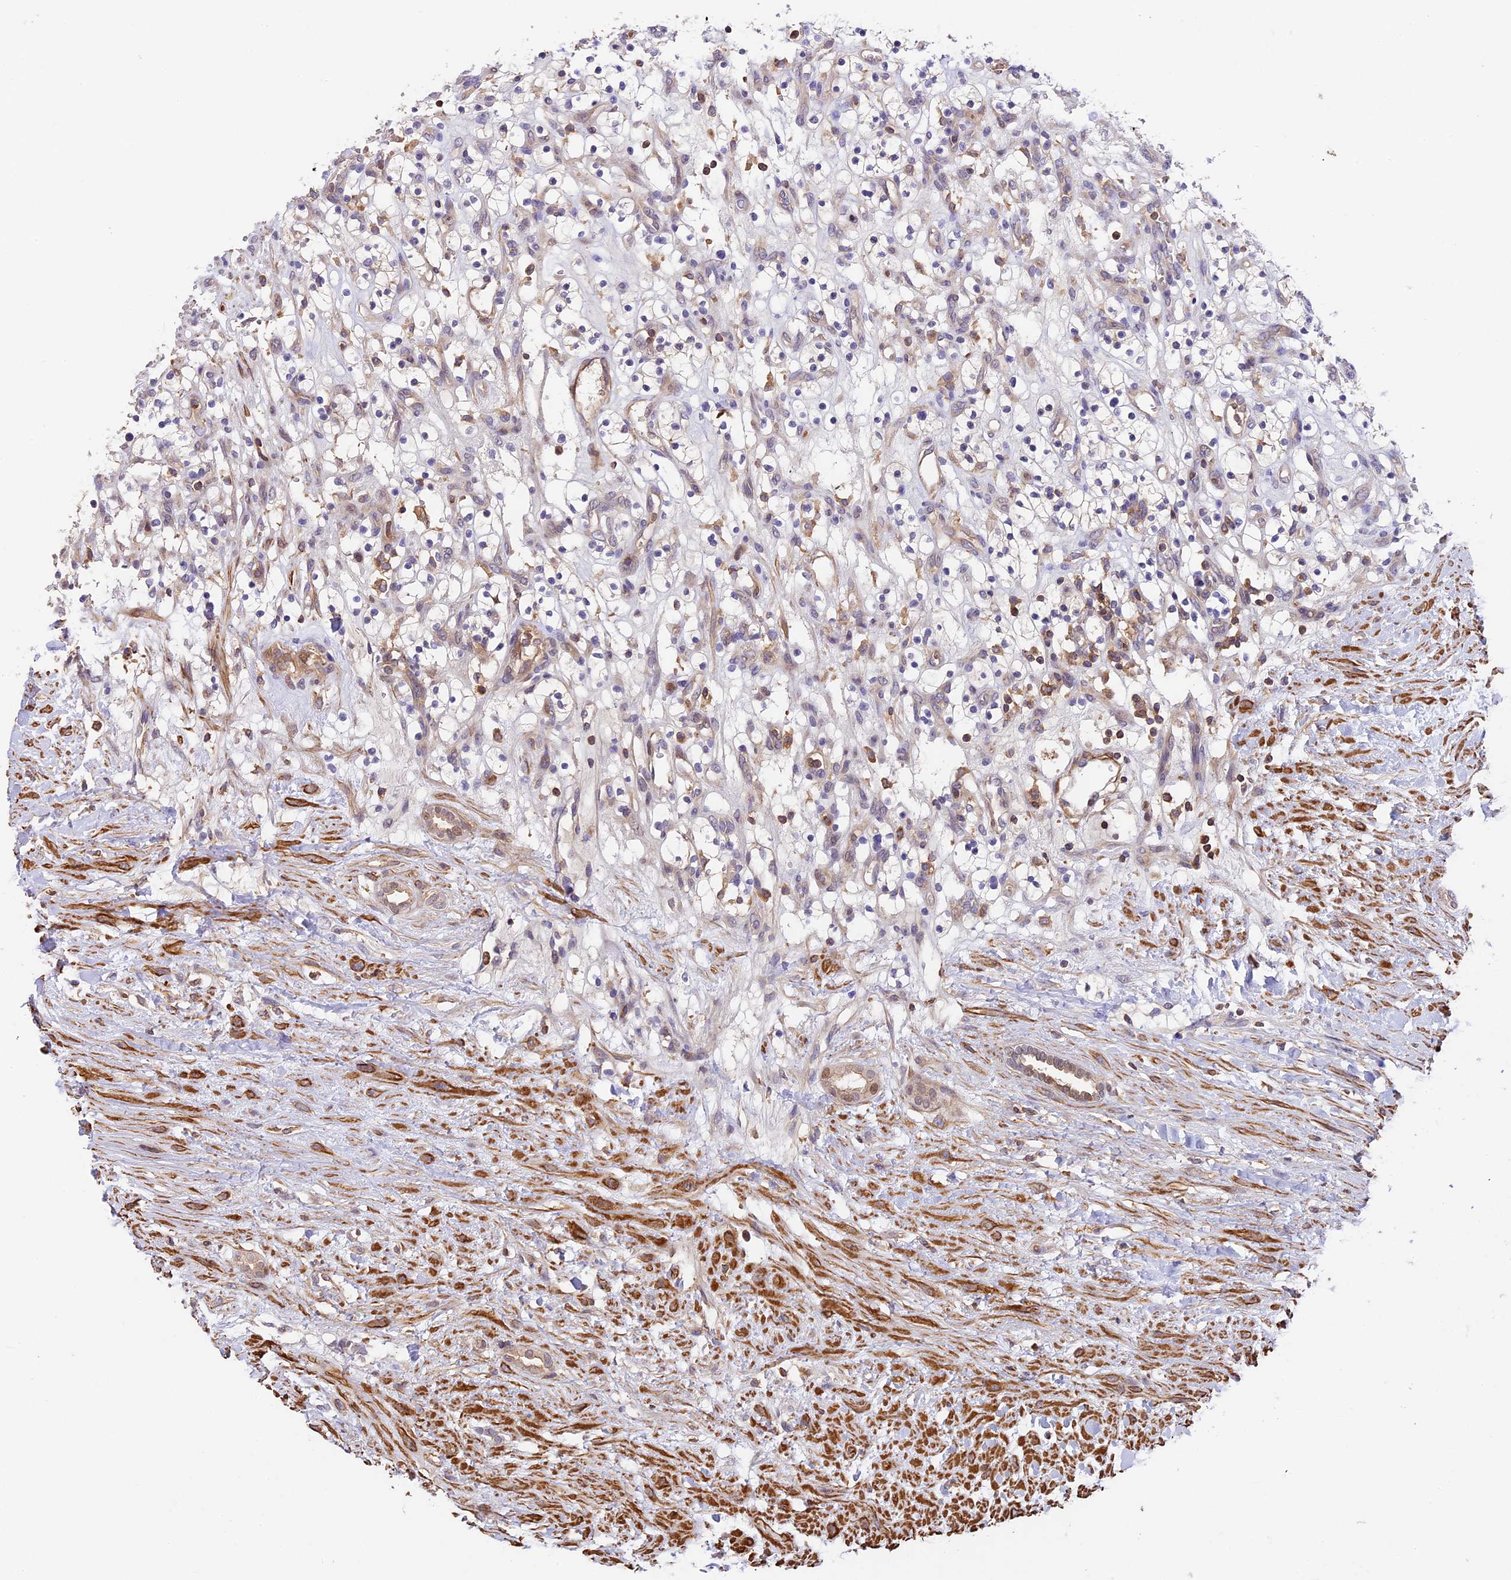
{"staining": {"intensity": "negative", "quantity": "none", "location": "none"}, "tissue": "renal cancer", "cell_type": "Tumor cells", "image_type": "cancer", "snomed": [{"axis": "morphology", "description": "Adenocarcinoma, NOS"}, {"axis": "topography", "description": "Kidney"}], "caption": "A histopathology image of human renal cancer is negative for staining in tumor cells.", "gene": "TBC1D1", "patient": {"sex": "female", "age": 57}}